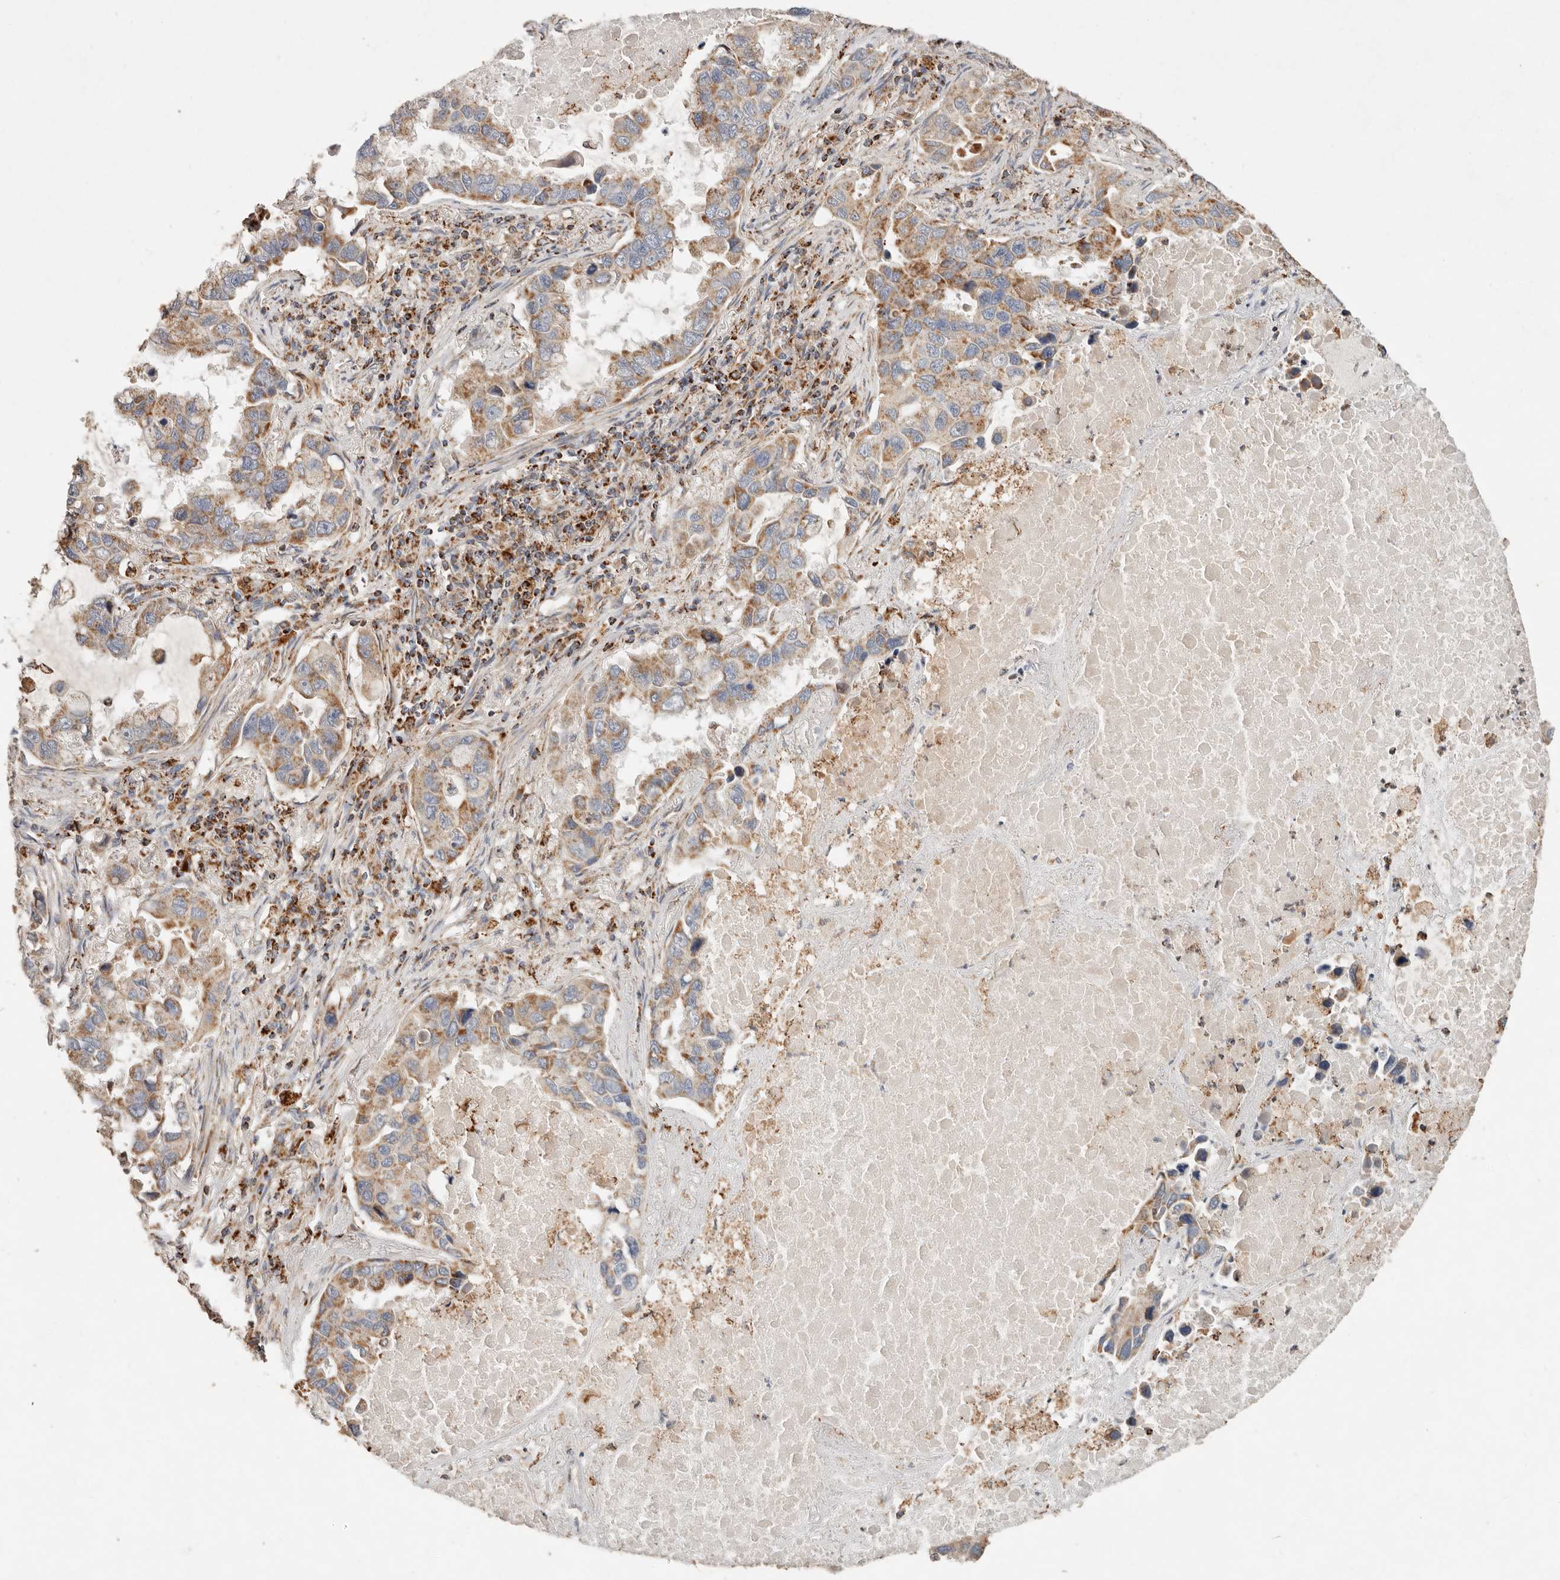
{"staining": {"intensity": "moderate", "quantity": ">75%", "location": "cytoplasmic/membranous"}, "tissue": "lung cancer", "cell_type": "Tumor cells", "image_type": "cancer", "snomed": [{"axis": "morphology", "description": "Adenocarcinoma, NOS"}, {"axis": "topography", "description": "Lung"}], "caption": "Moderate cytoplasmic/membranous expression for a protein is seen in approximately >75% of tumor cells of lung cancer using immunohistochemistry (IHC).", "gene": "ARHGEF10L", "patient": {"sex": "male", "age": 64}}